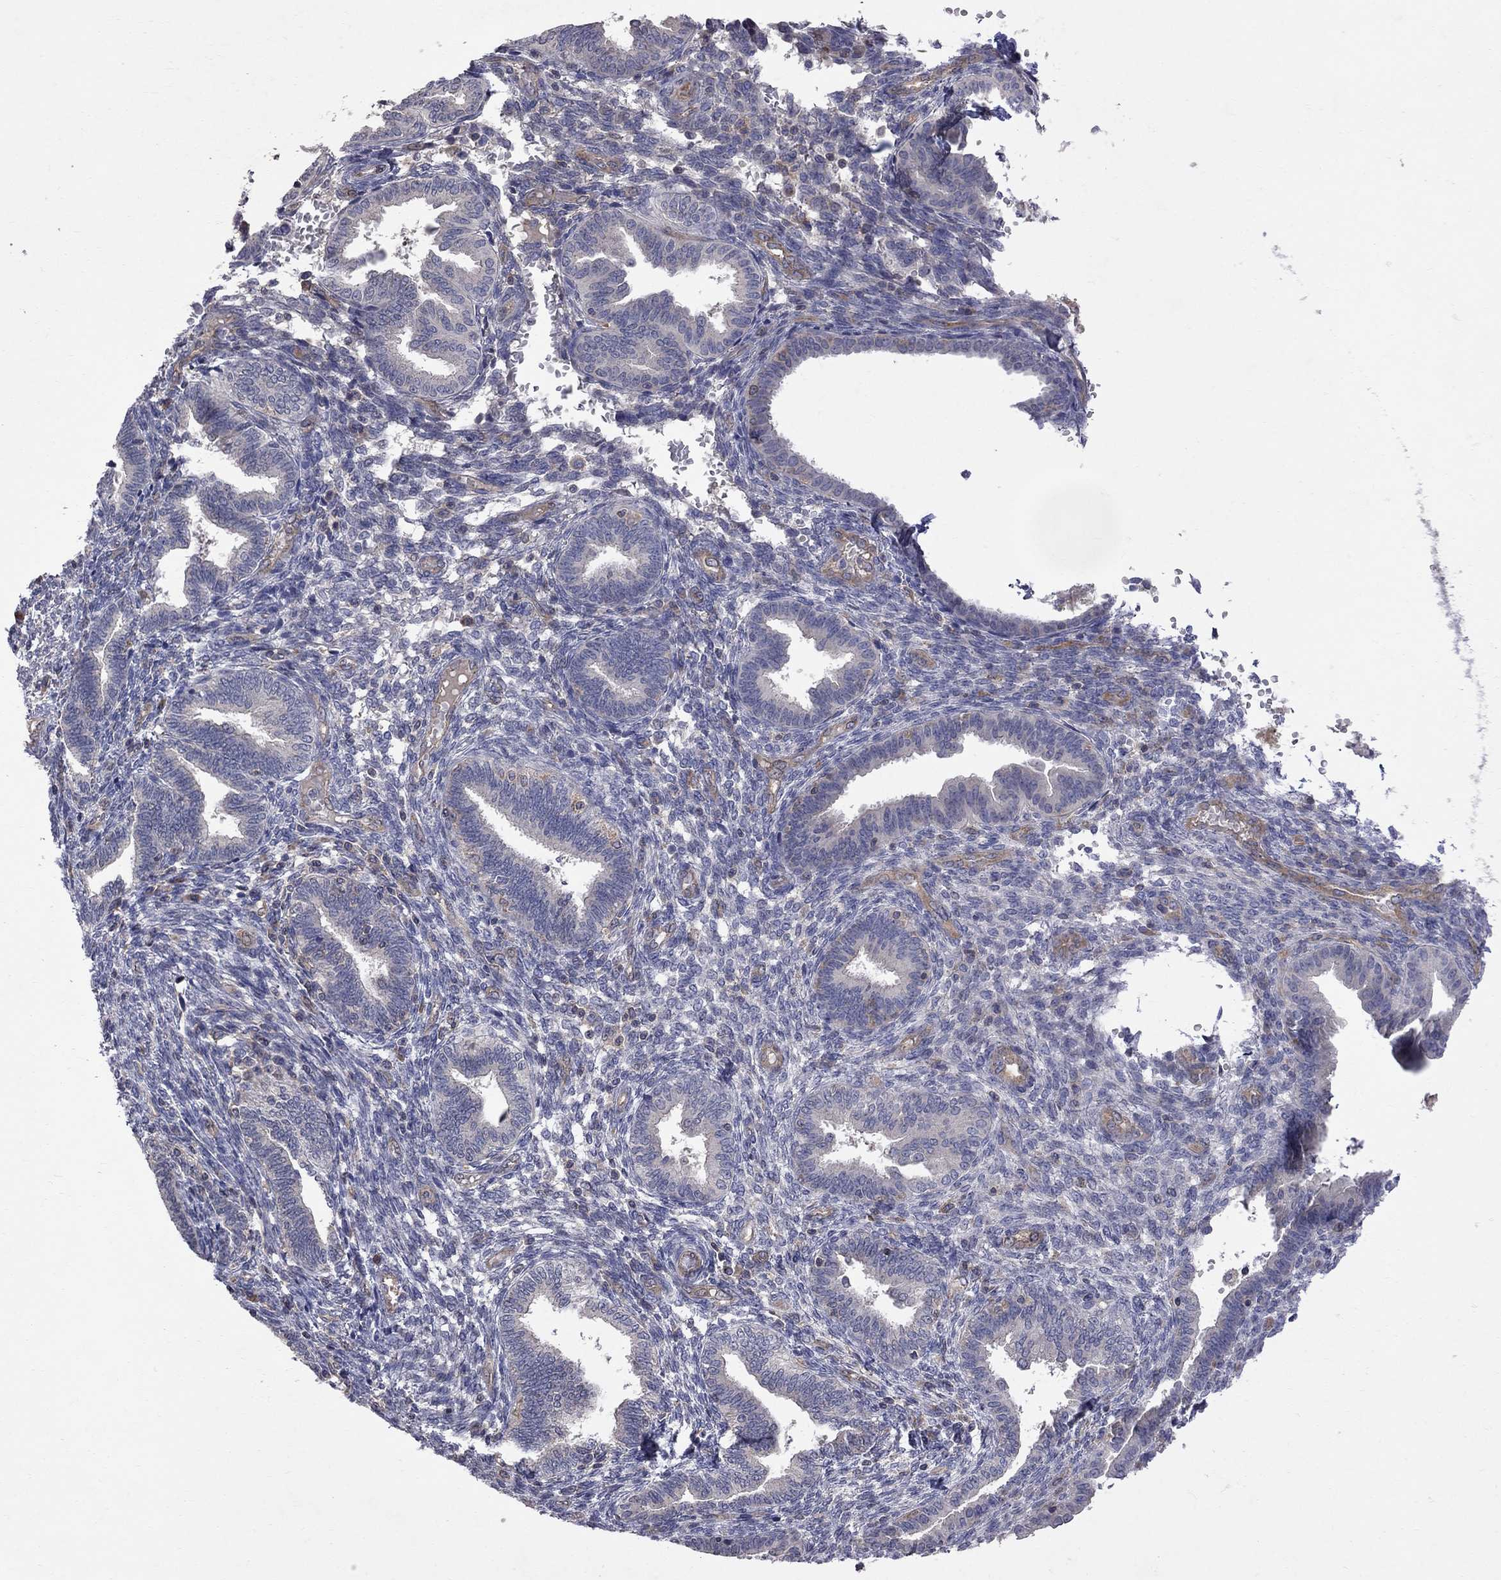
{"staining": {"intensity": "negative", "quantity": "none", "location": "none"}, "tissue": "endometrium", "cell_type": "Cells in endometrial stroma", "image_type": "normal", "snomed": [{"axis": "morphology", "description": "Normal tissue, NOS"}, {"axis": "topography", "description": "Endometrium"}], "caption": "High magnification brightfield microscopy of unremarkable endometrium stained with DAB (3,3'-diaminobenzidine) (brown) and counterstained with hematoxylin (blue): cells in endometrial stroma show no significant staining. (Brightfield microscopy of DAB (3,3'-diaminobenzidine) immunohistochemistry at high magnification).", "gene": "ABI3", "patient": {"sex": "female", "age": 42}}